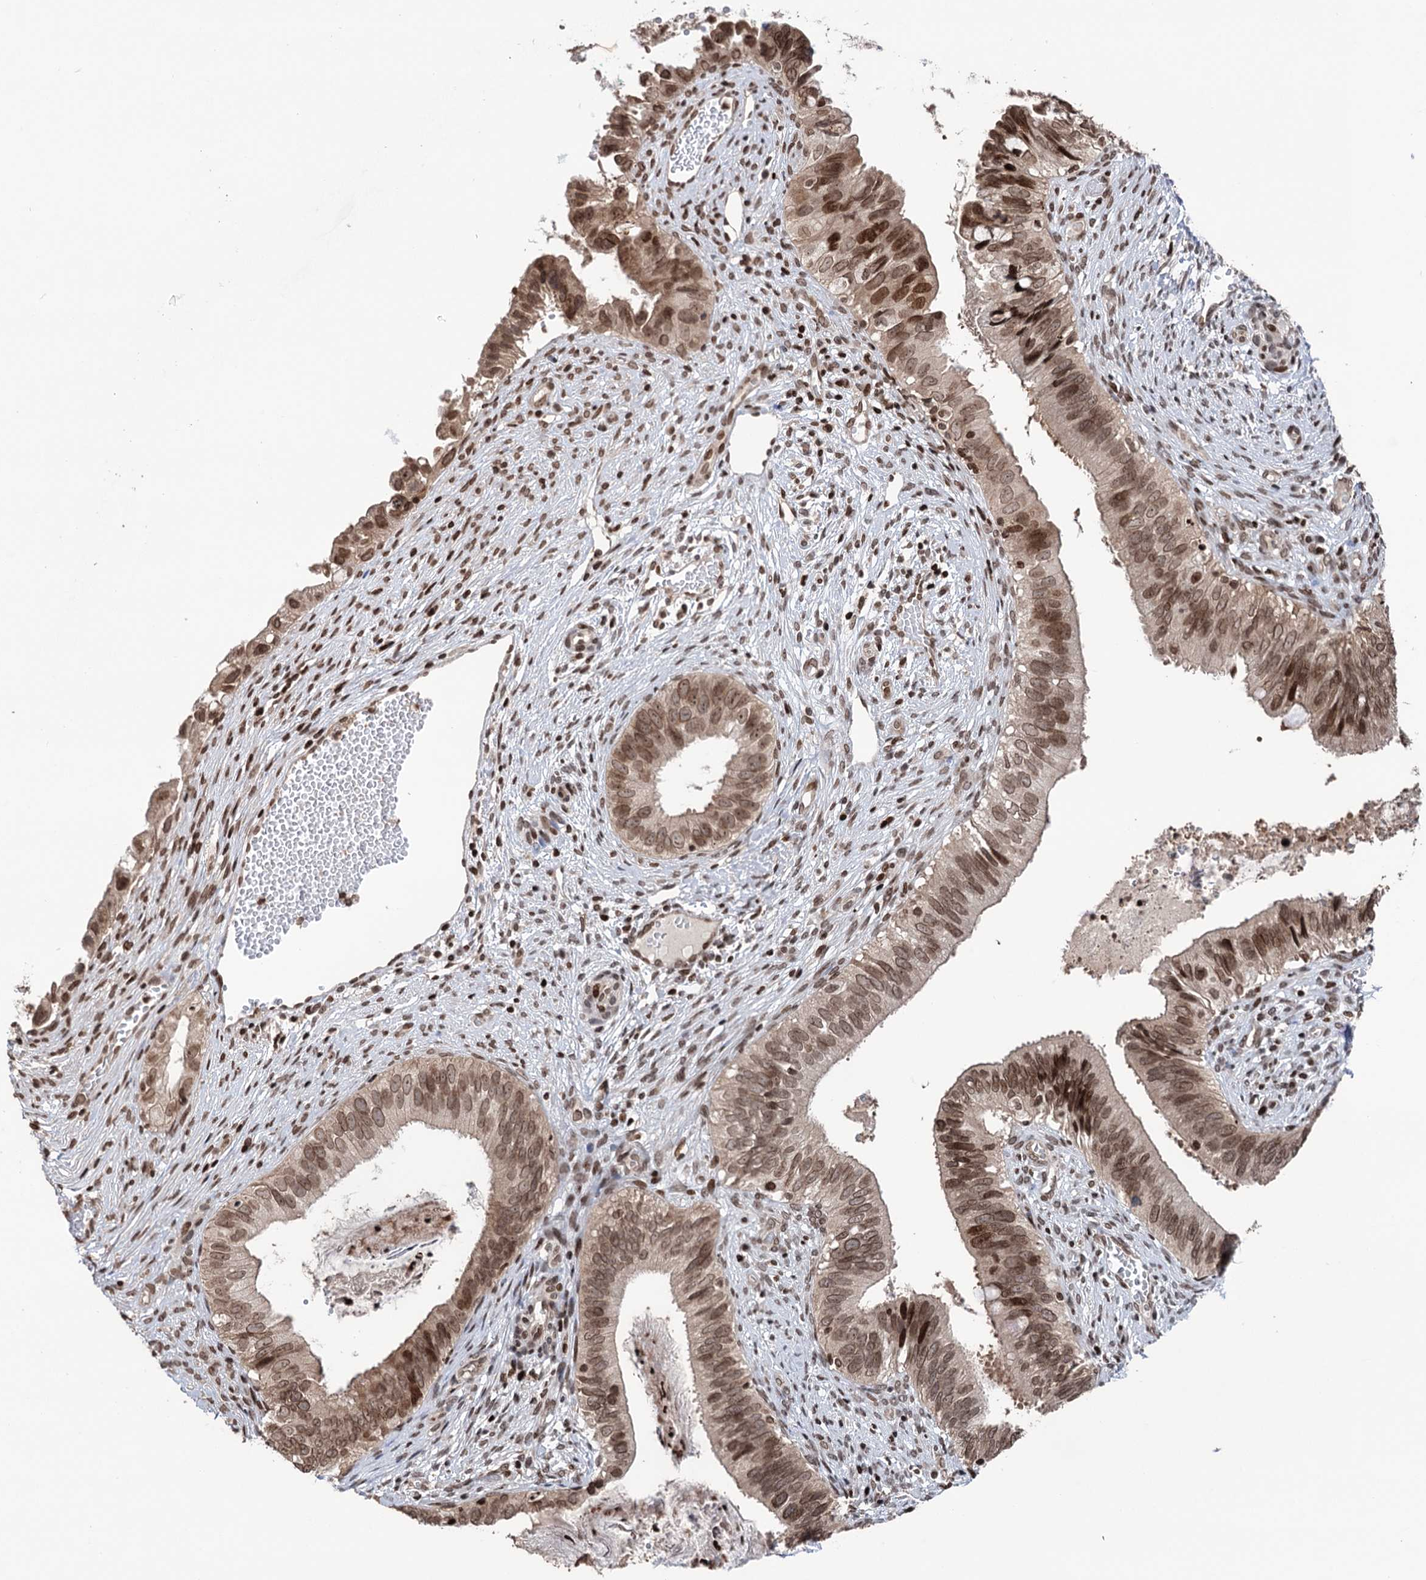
{"staining": {"intensity": "moderate", "quantity": ">75%", "location": "nuclear"}, "tissue": "cervical cancer", "cell_type": "Tumor cells", "image_type": "cancer", "snomed": [{"axis": "morphology", "description": "Adenocarcinoma, NOS"}, {"axis": "topography", "description": "Cervix"}], "caption": "IHC of cervical cancer (adenocarcinoma) demonstrates medium levels of moderate nuclear positivity in approximately >75% of tumor cells.", "gene": "CCDC77", "patient": {"sex": "female", "age": 42}}